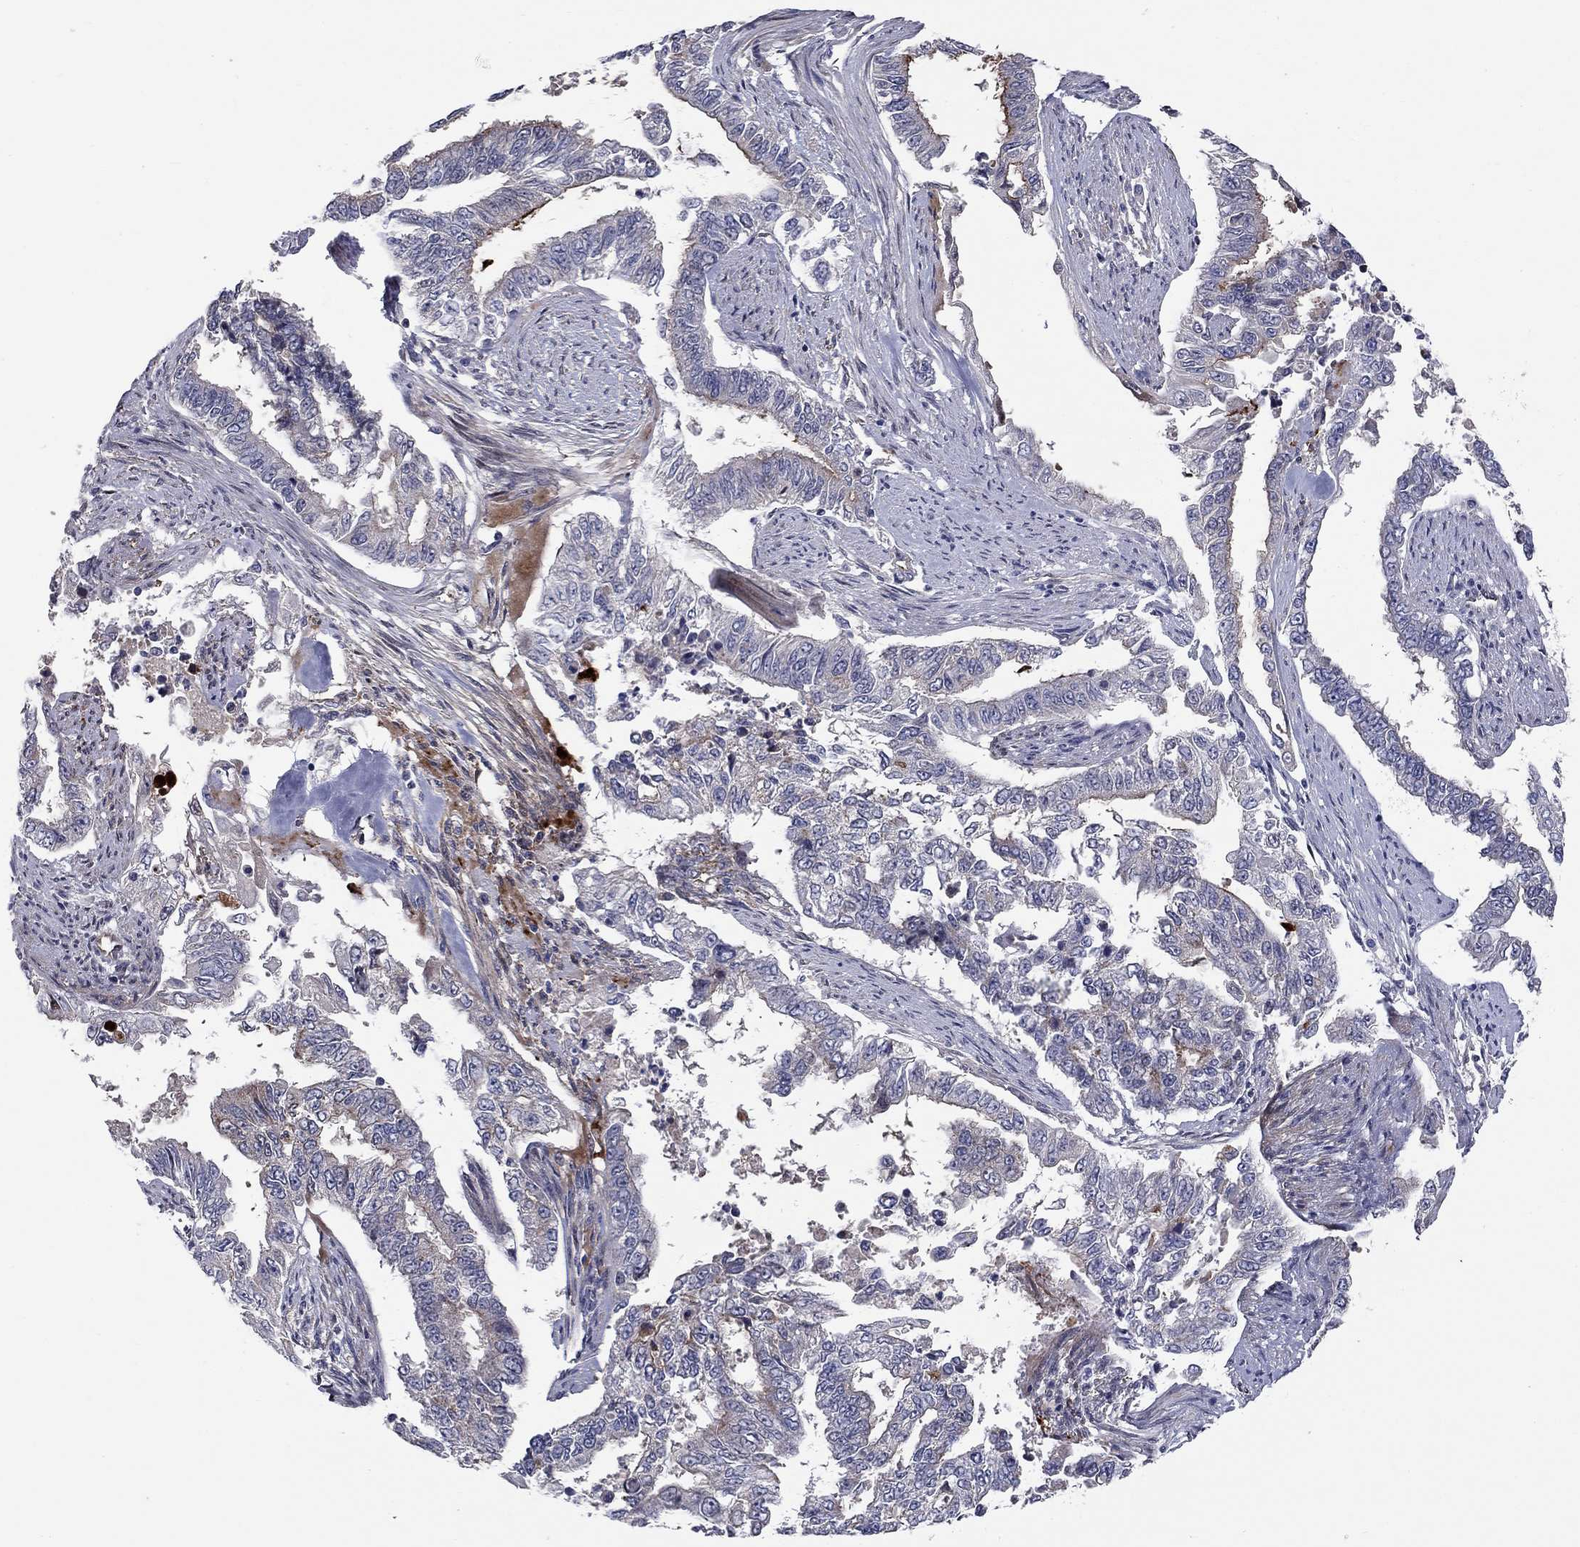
{"staining": {"intensity": "moderate", "quantity": "<25%", "location": "cytoplasmic/membranous"}, "tissue": "endometrial cancer", "cell_type": "Tumor cells", "image_type": "cancer", "snomed": [{"axis": "morphology", "description": "Adenocarcinoma, NOS"}, {"axis": "topography", "description": "Uterus"}], "caption": "There is low levels of moderate cytoplasmic/membranous expression in tumor cells of endometrial cancer, as demonstrated by immunohistochemical staining (brown color).", "gene": "SLC1A1", "patient": {"sex": "female", "age": 59}}